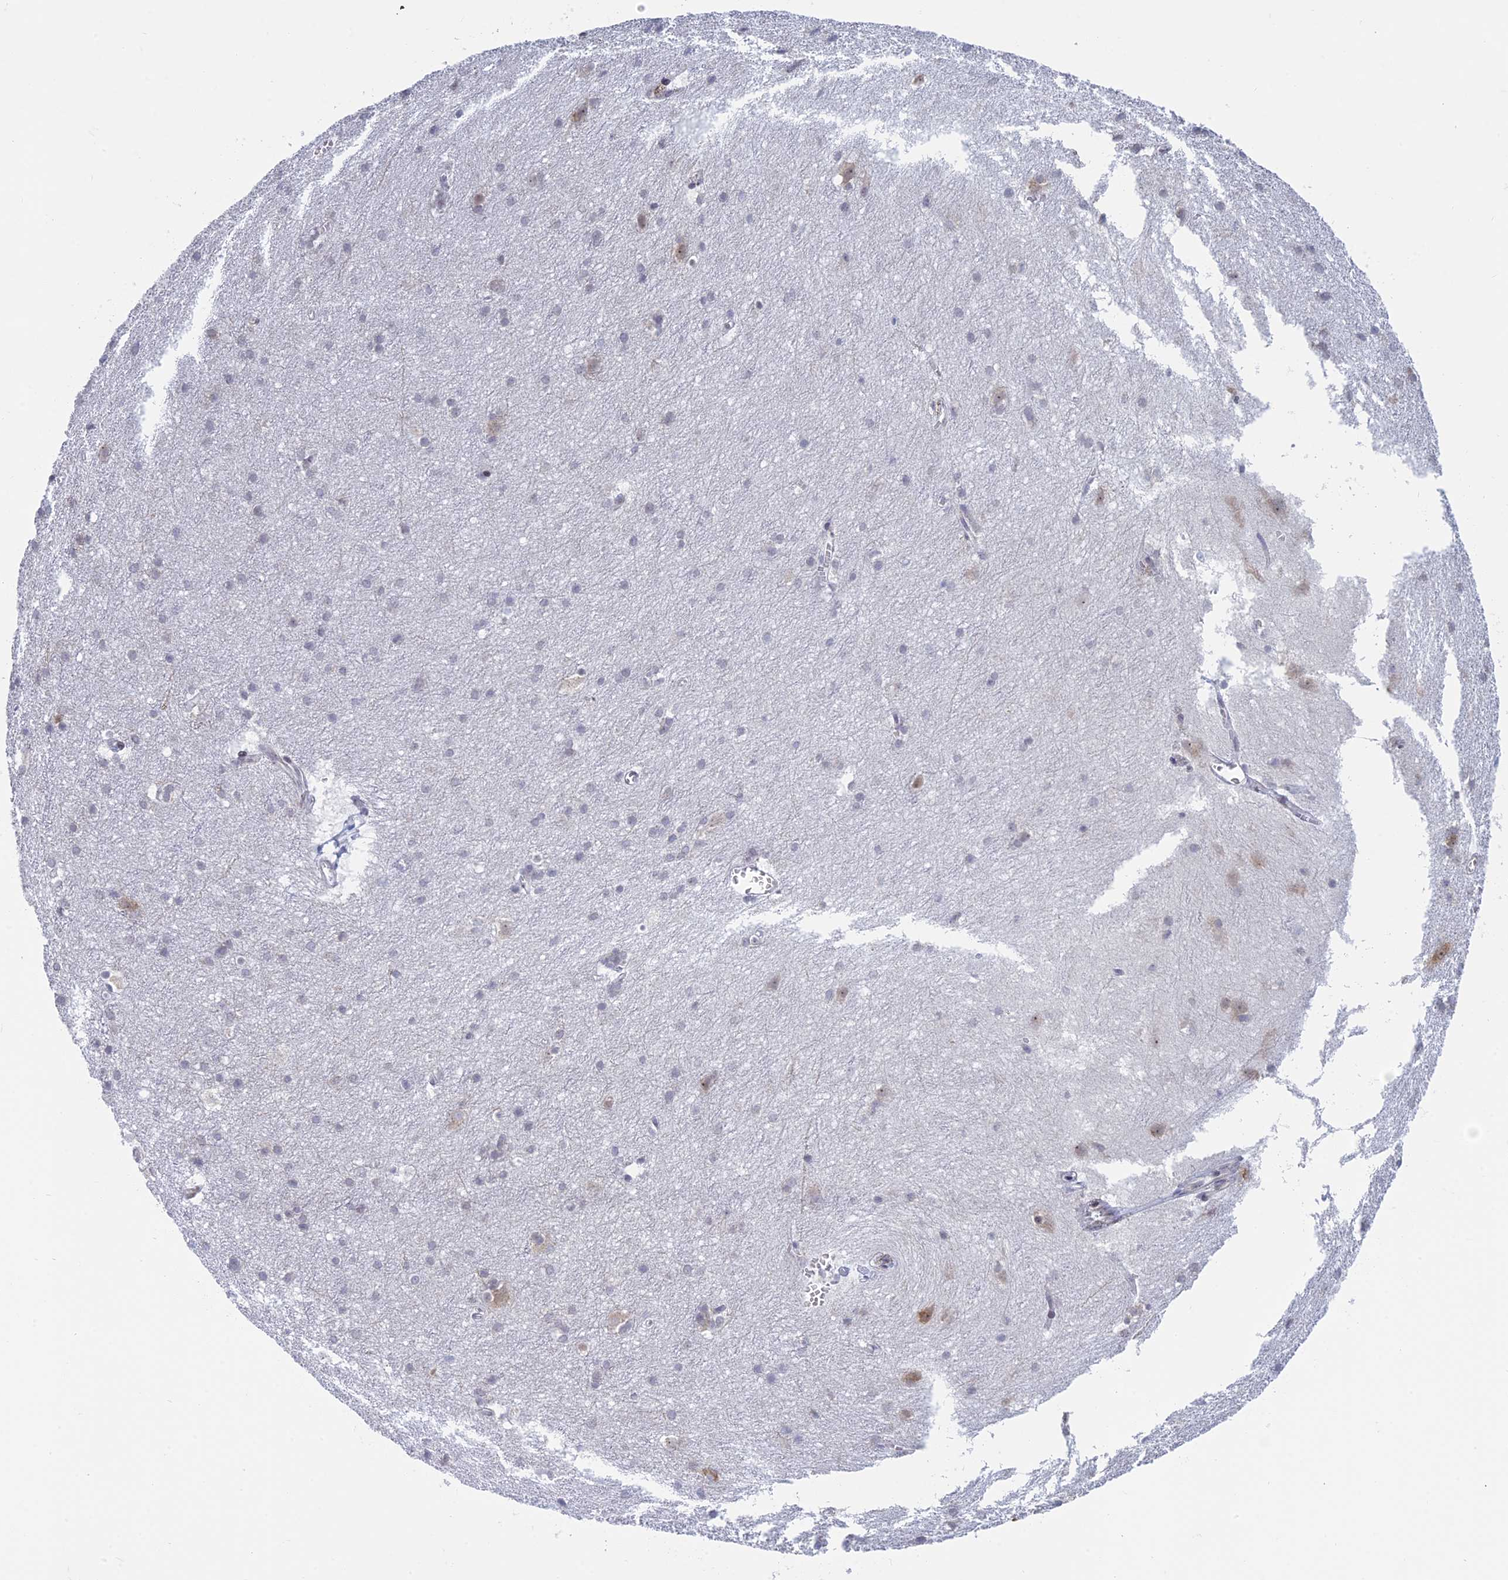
{"staining": {"intensity": "weak", "quantity": "25%-75%", "location": "cytoplasmic/membranous"}, "tissue": "cerebral cortex", "cell_type": "Endothelial cells", "image_type": "normal", "snomed": [{"axis": "morphology", "description": "Normal tissue, NOS"}, {"axis": "topography", "description": "Cerebral cortex"}], "caption": "Cerebral cortex stained with DAB immunohistochemistry exhibits low levels of weak cytoplasmic/membranous expression in approximately 25%-75% of endothelial cells.", "gene": "RPS19BP1", "patient": {"sex": "male", "age": 54}}